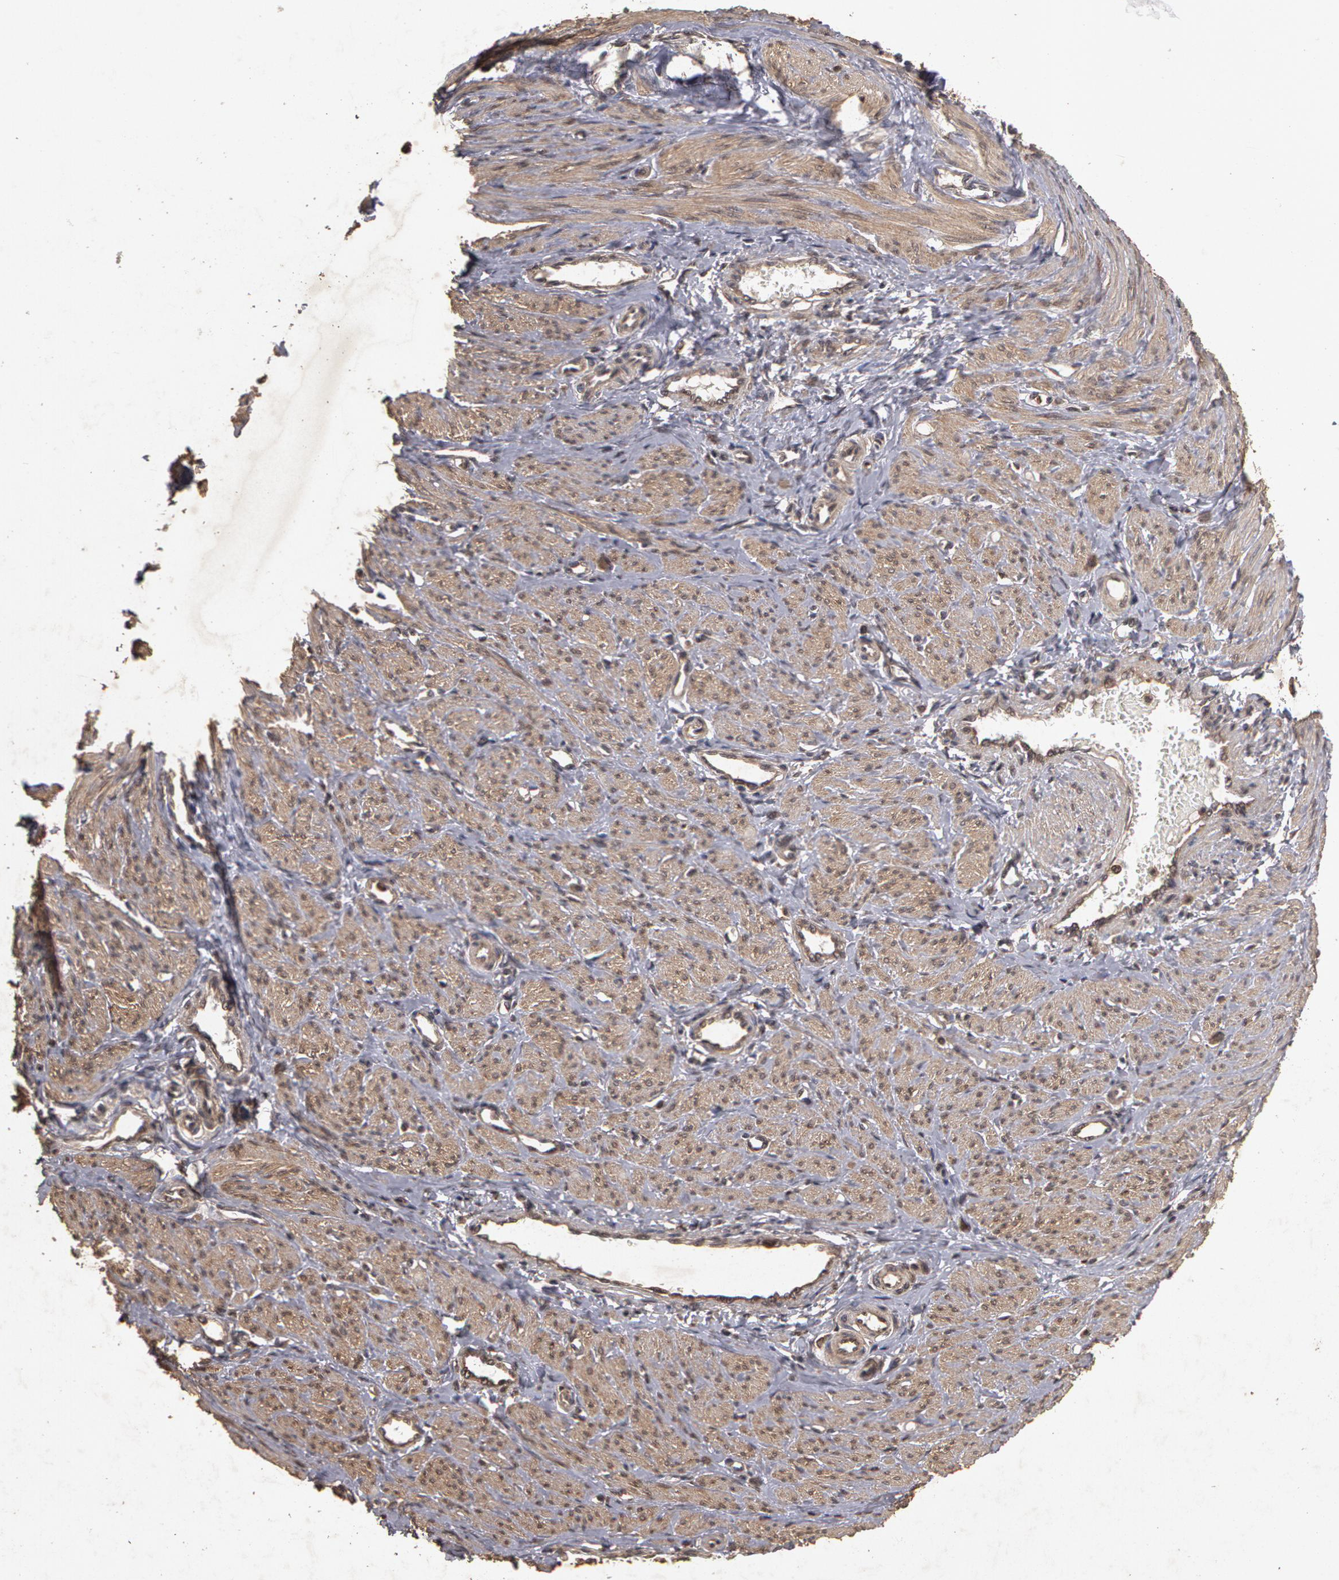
{"staining": {"intensity": "weak", "quantity": ">75%", "location": "cytoplasmic/membranous"}, "tissue": "smooth muscle", "cell_type": "Smooth muscle cells", "image_type": "normal", "snomed": [{"axis": "morphology", "description": "Normal tissue, NOS"}, {"axis": "topography", "description": "Smooth muscle"}, {"axis": "topography", "description": "Uterus"}], "caption": "DAB immunohistochemical staining of normal human smooth muscle displays weak cytoplasmic/membranous protein positivity in about >75% of smooth muscle cells. (Stains: DAB in brown, nuclei in blue, Microscopy: brightfield microscopy at high magnification).", "gene": "CALR", "patient": {"sex": "female", "age": 39}}